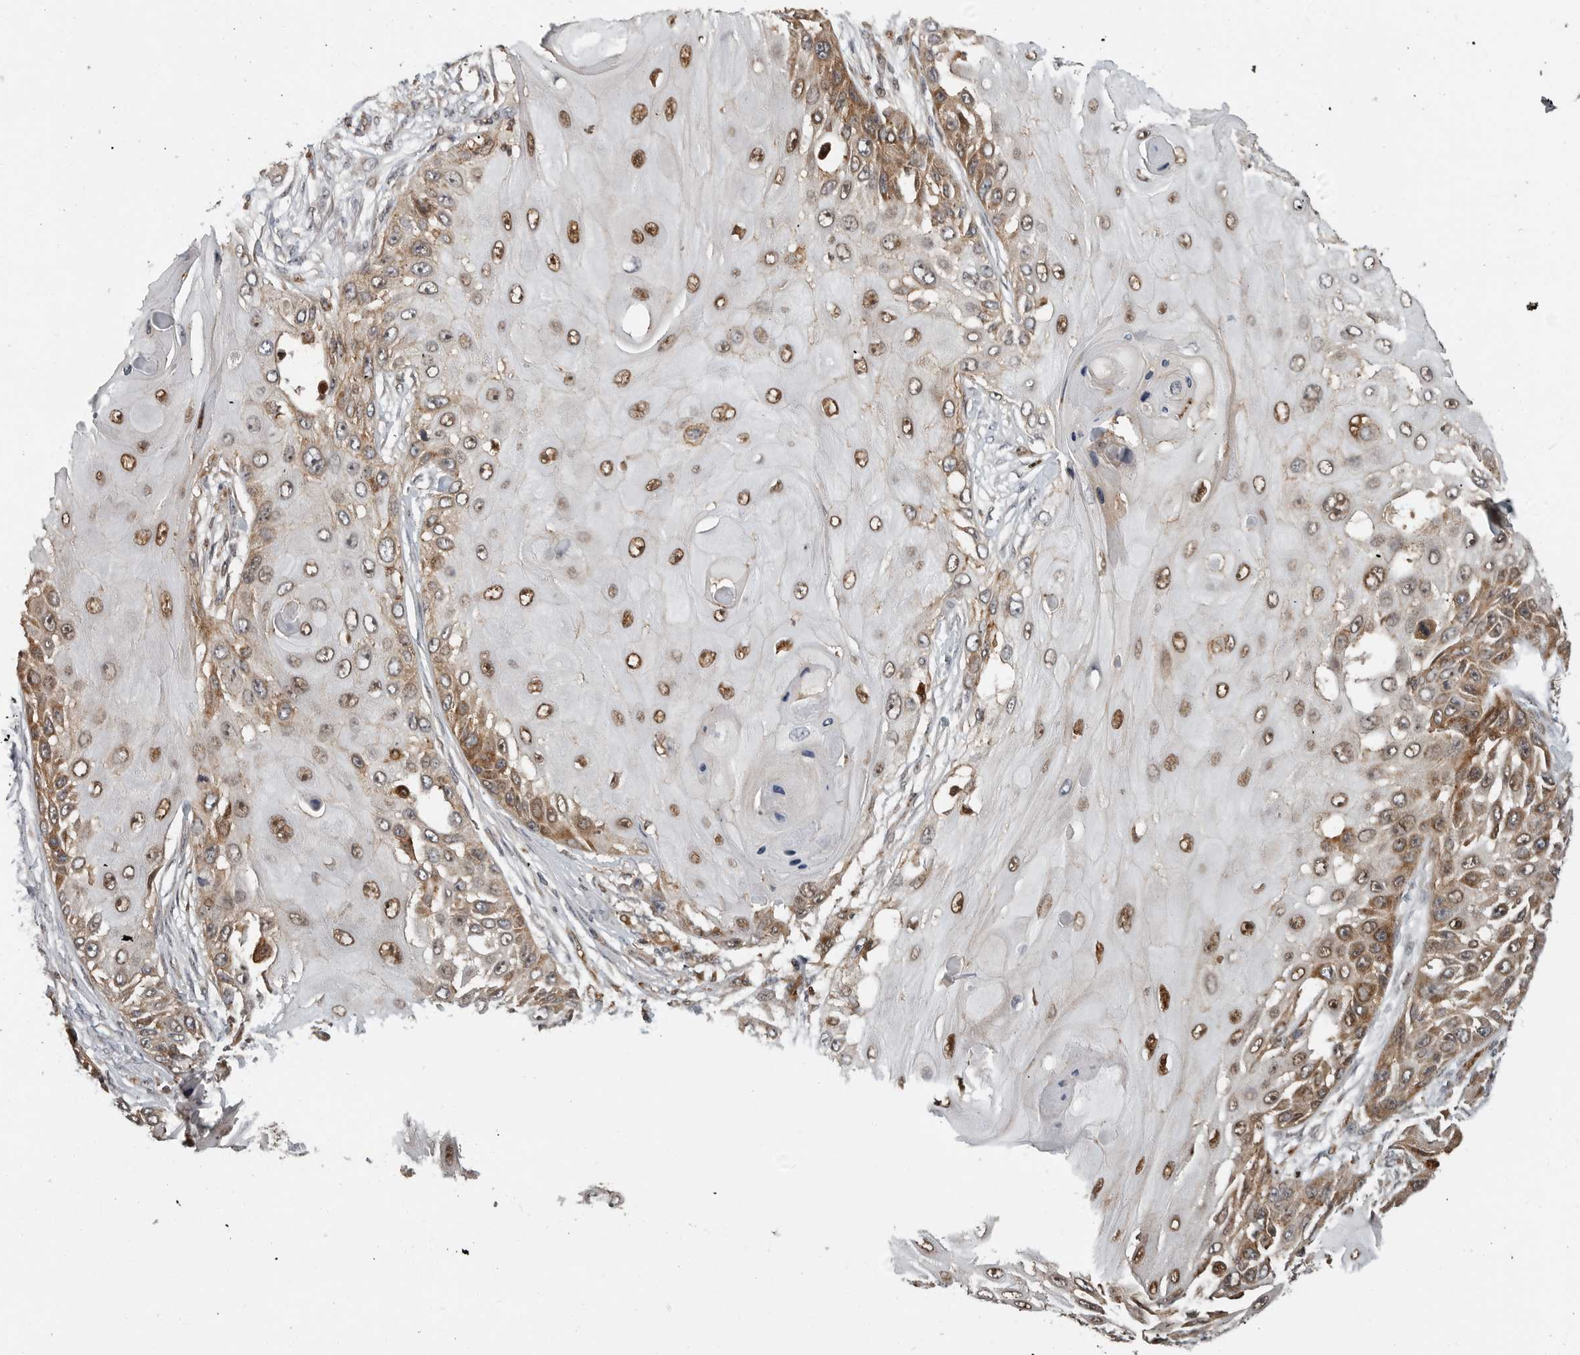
{"staining": {"intensity": "moderate", "quantity": ">75%", "location": "cytoplasmic/membranous,nuclear"}, "tissue": "skin cancer", "cell_type": "Tumor cells", "image_type": "cancer", "snomed": [{"axis": "morphology", "description": "Squamous cell carcinoma, NOS"}, {"axis": "topography", "description": "Skin"}], "caption": "IHC histopathology image of human skin cancer stained for a protein (brown), which reveals medium levels of moderate cytoplasmic/membranous and nuclear staining in about >75% of tumor cells.", "gene": "STRAP", "patient": {"sex": "female", "age": 44}}